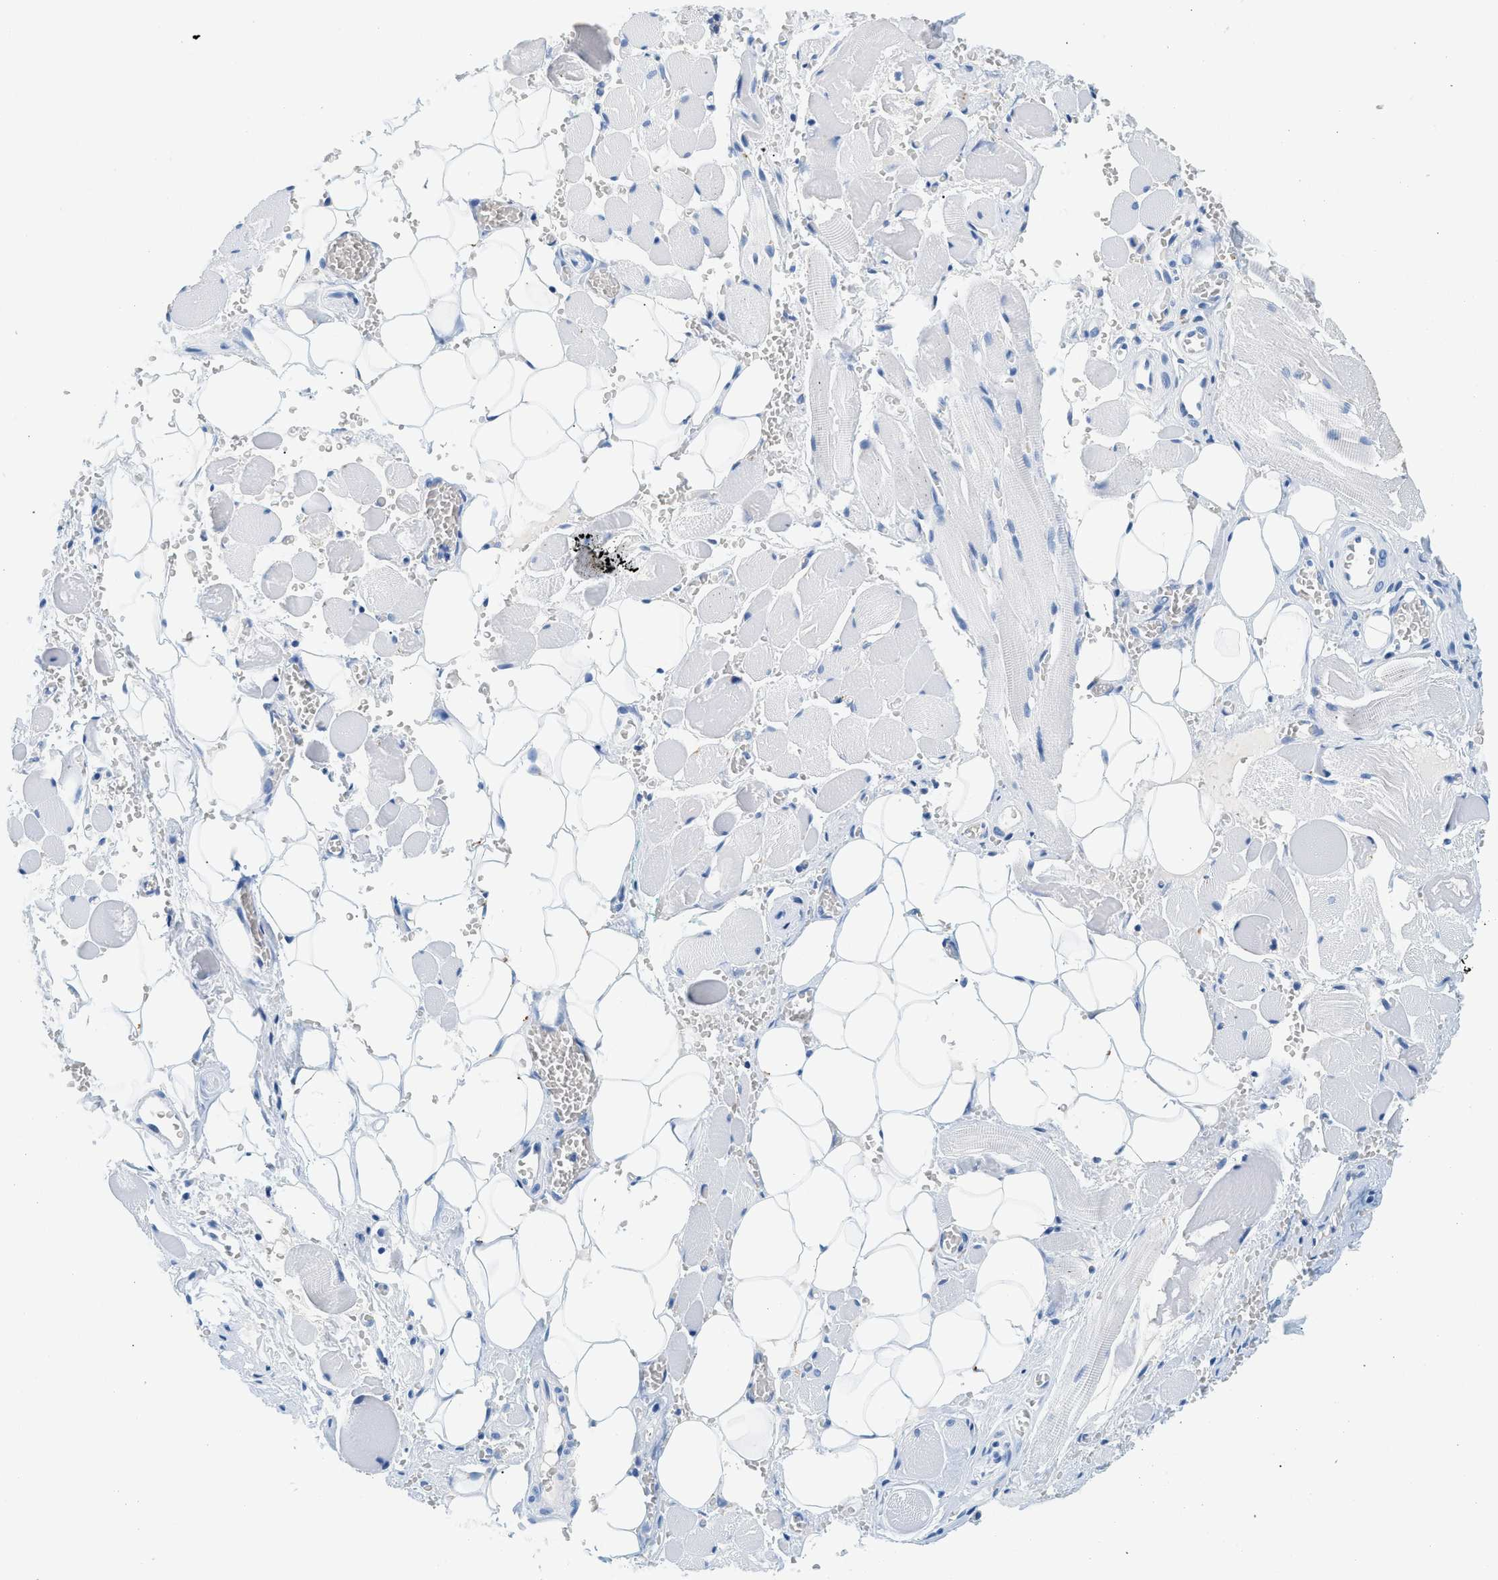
{"staining": {"intensity": "negative", "quantity": "none", "location": "none"}, "tissue": "adipose tissue", "cell_type": "Adipocytes", "image_type": "normal", "snomed": [{"axis": "morphology", "description": "Squamous cell carcinoma, NOS"}, {"axis": "topography", "description": "Oral tissue"}, {"axis": "topography", "description": "Head-Neck"}], "caption": "Immunohistochemistry micrograph of normal adipose tissue: human adipose tissue stained with DAB (3,3'-diaminobenzidine) shows no significant protein expression in adipocytes.", "gene": "STXBP2", "patient": {"sex": "female", "age": 50}}